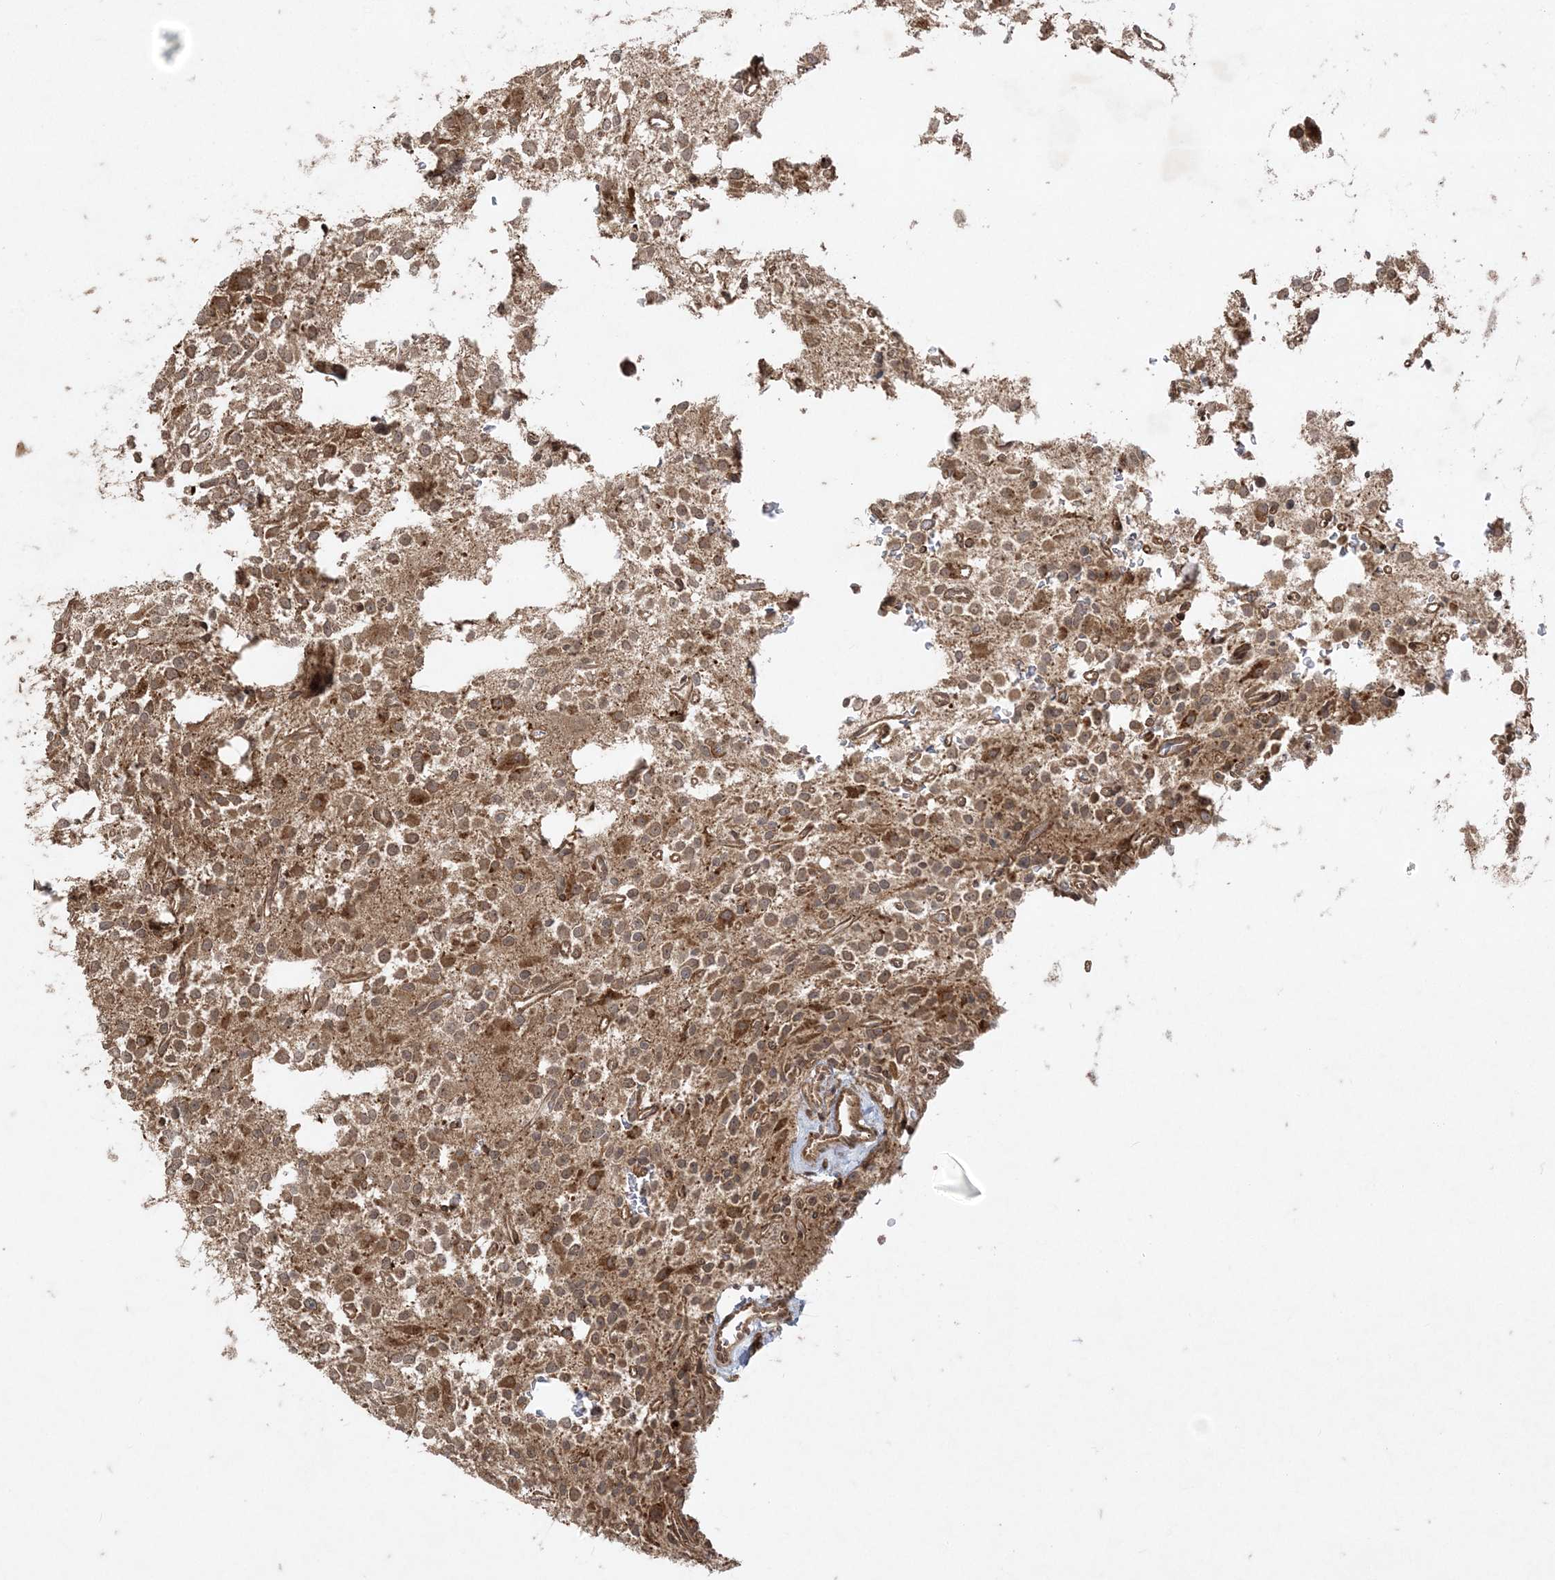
{"staining": {"intensity": "moderate", "quantity": ">75%", "location": "cytoplasmic/membranous"}, "tissue": "glioma", "cell_type": "Tumor cells", "image_type": "cancer", "snomed": [{"axis": "morphology", "description": "Glioma, malignant, High grade"}, {"axis": "topography", "description": "Brain"}], "caption": "IHC of glioma exhibits medium levels of moderate cytoplasmic/membranous staining in approximately >75% of tumor cells. (DAB IHC, brown staining for protein, blue staining for nuclei).", "gene": "RRAS", "patient": {"sex": "female", "age": 62}}